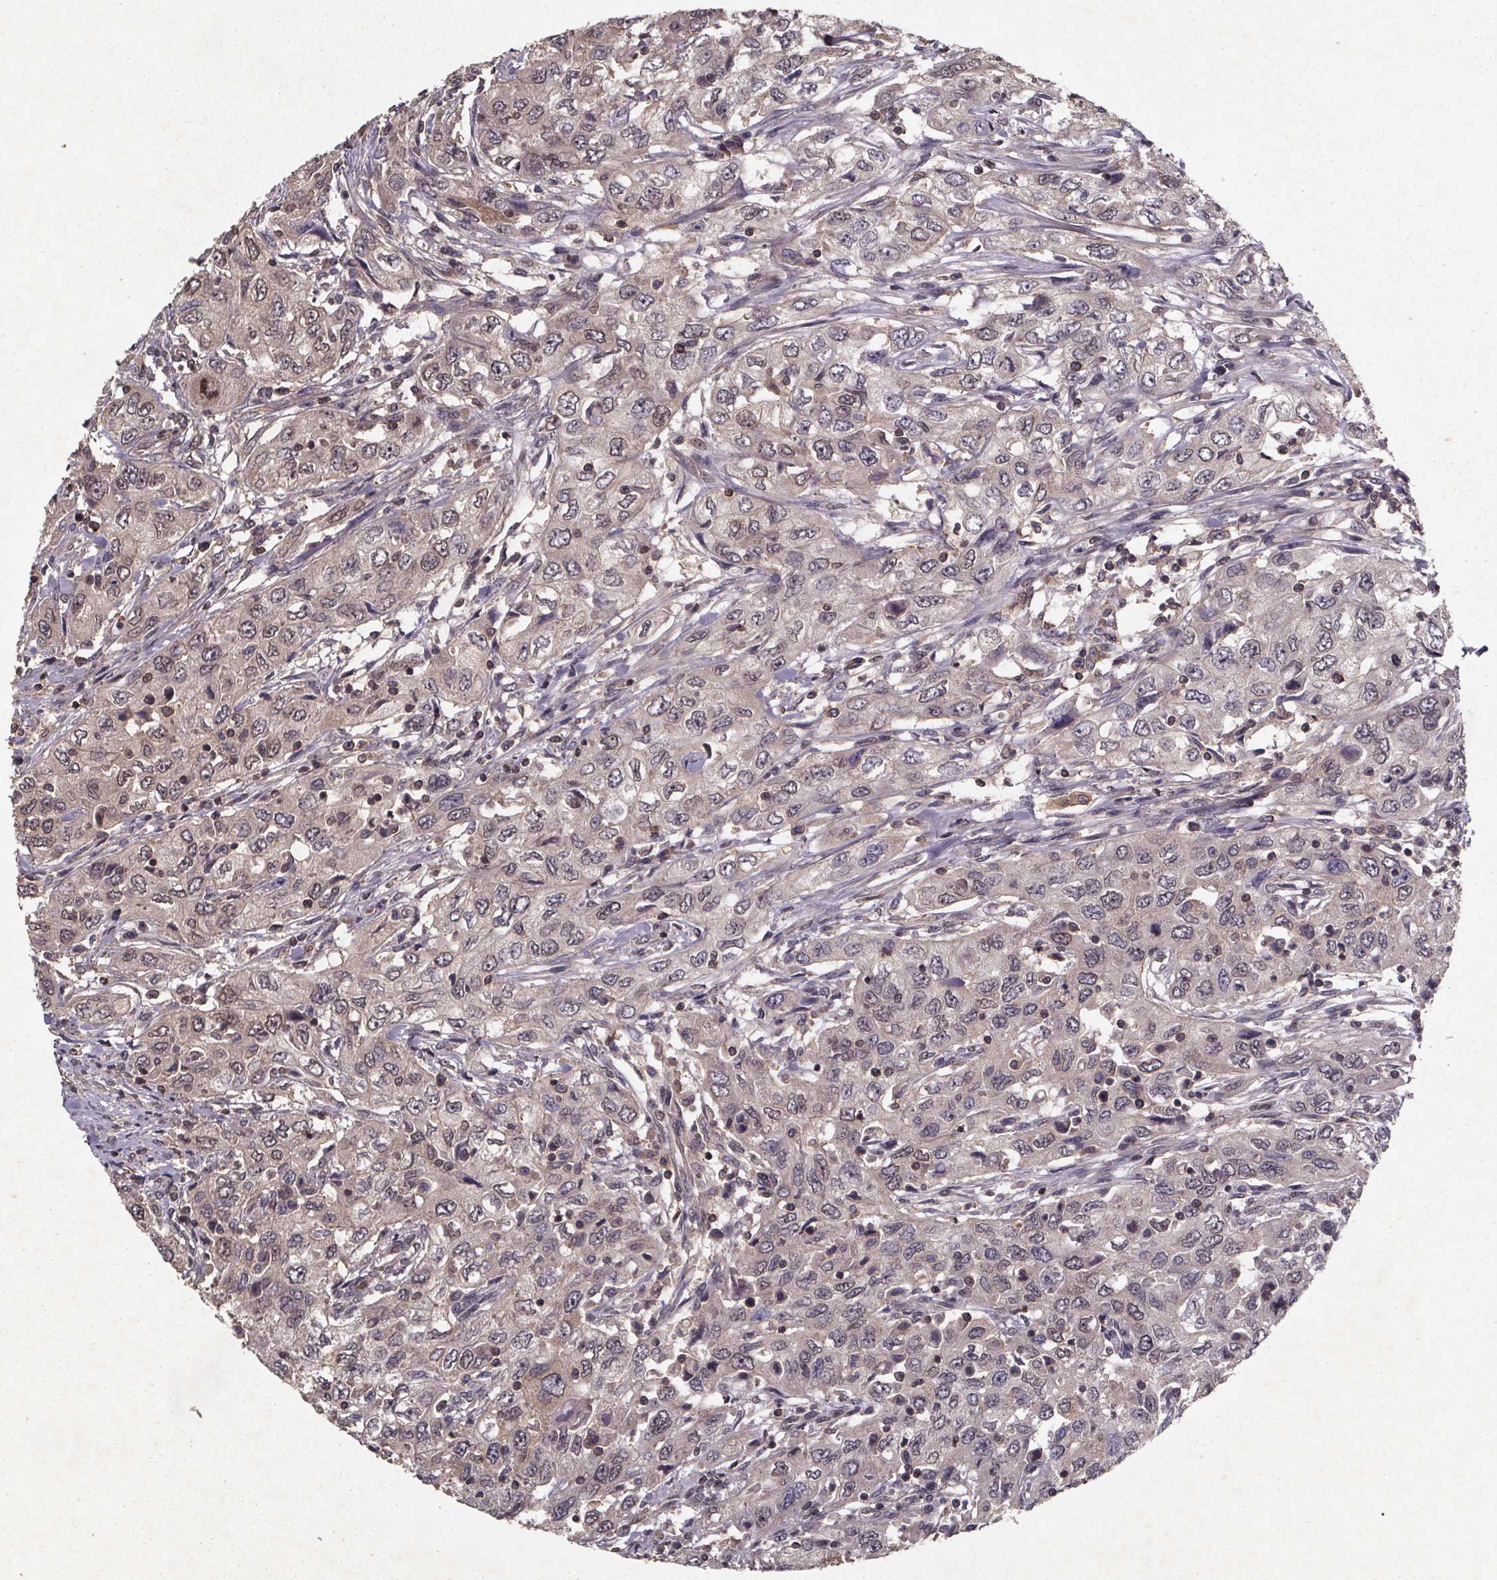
{"staining": {"intensity": "weak", "quantity": "25%-75%", "location": "nuclear"}, "tissue": "urothelial cancer", "cell_type": "Tumor cells", "image_type": "cancer", "snomed": [{"axis": "morphology", "description": "Urothelial carcinoma, High grade"}, {"axis": "topography", "description": "Urinary bladder"}], "caption": "Tumor cells show weak nuclear staining in about 25%-75% of cells in urothelial cancer.", "gene": "PIERCE2", "patient": {"sex": "male", "age": 76}}